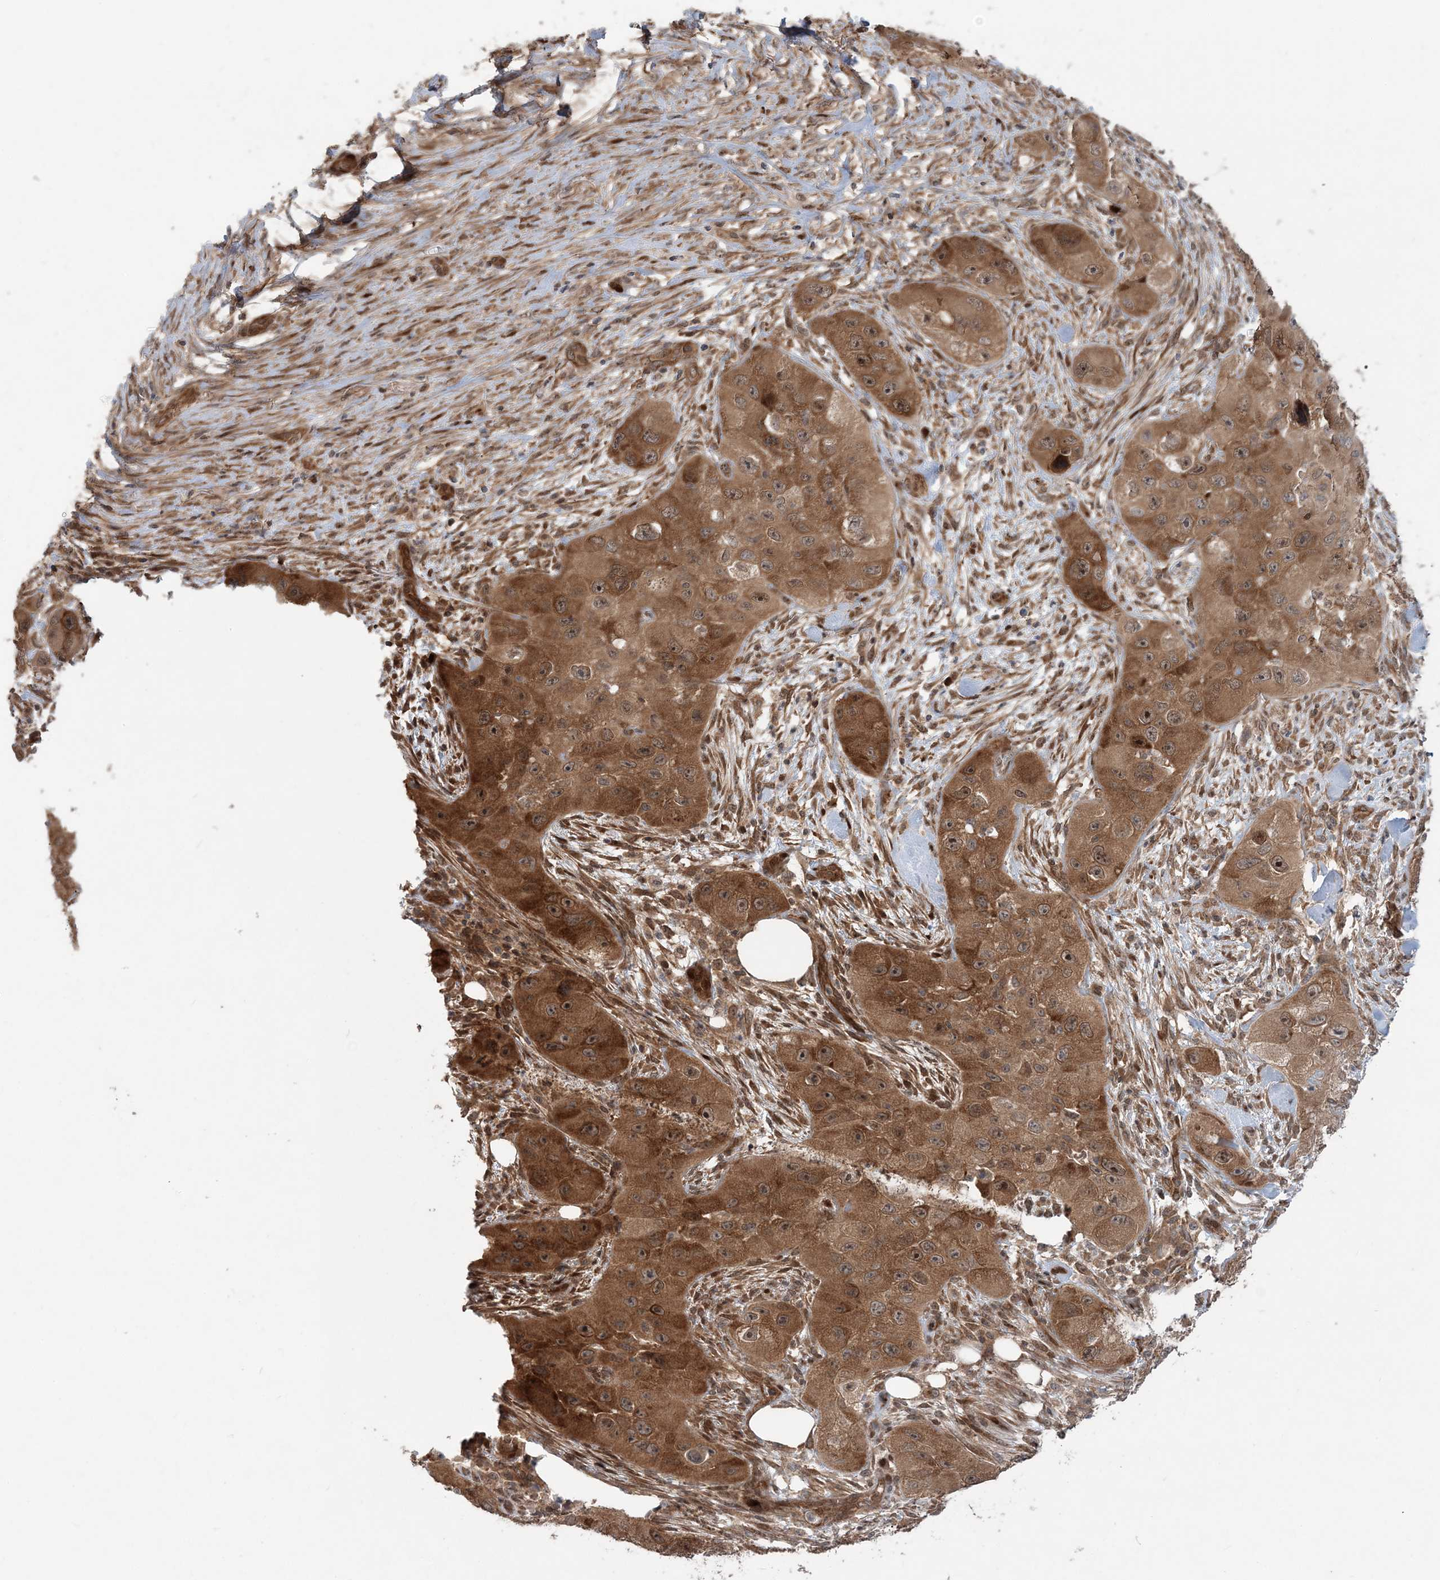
{"staining": {"intensity": "moderate", "quantity": ">75%", "location": "cytoplasmic/membranous"}, "tissue": "skin cancer", "cell_type": "Tumor cells", "image_type": "cancer", "snomed": [{"axis": "morphology", "description": "Squamous cell carcinoma, NOS"}, {"axis": "topography", "description": "Skin"}, {"axis": "topography", "description": "Subcutis"}], "caption": "Moderate cytoplasmic/membranous staining is seen in about >75% of tumor cells in skin cancer (squamous cell carcinoma).", "gene": "GEMIN5", "patient": {"sex": "male", "age": 73}}